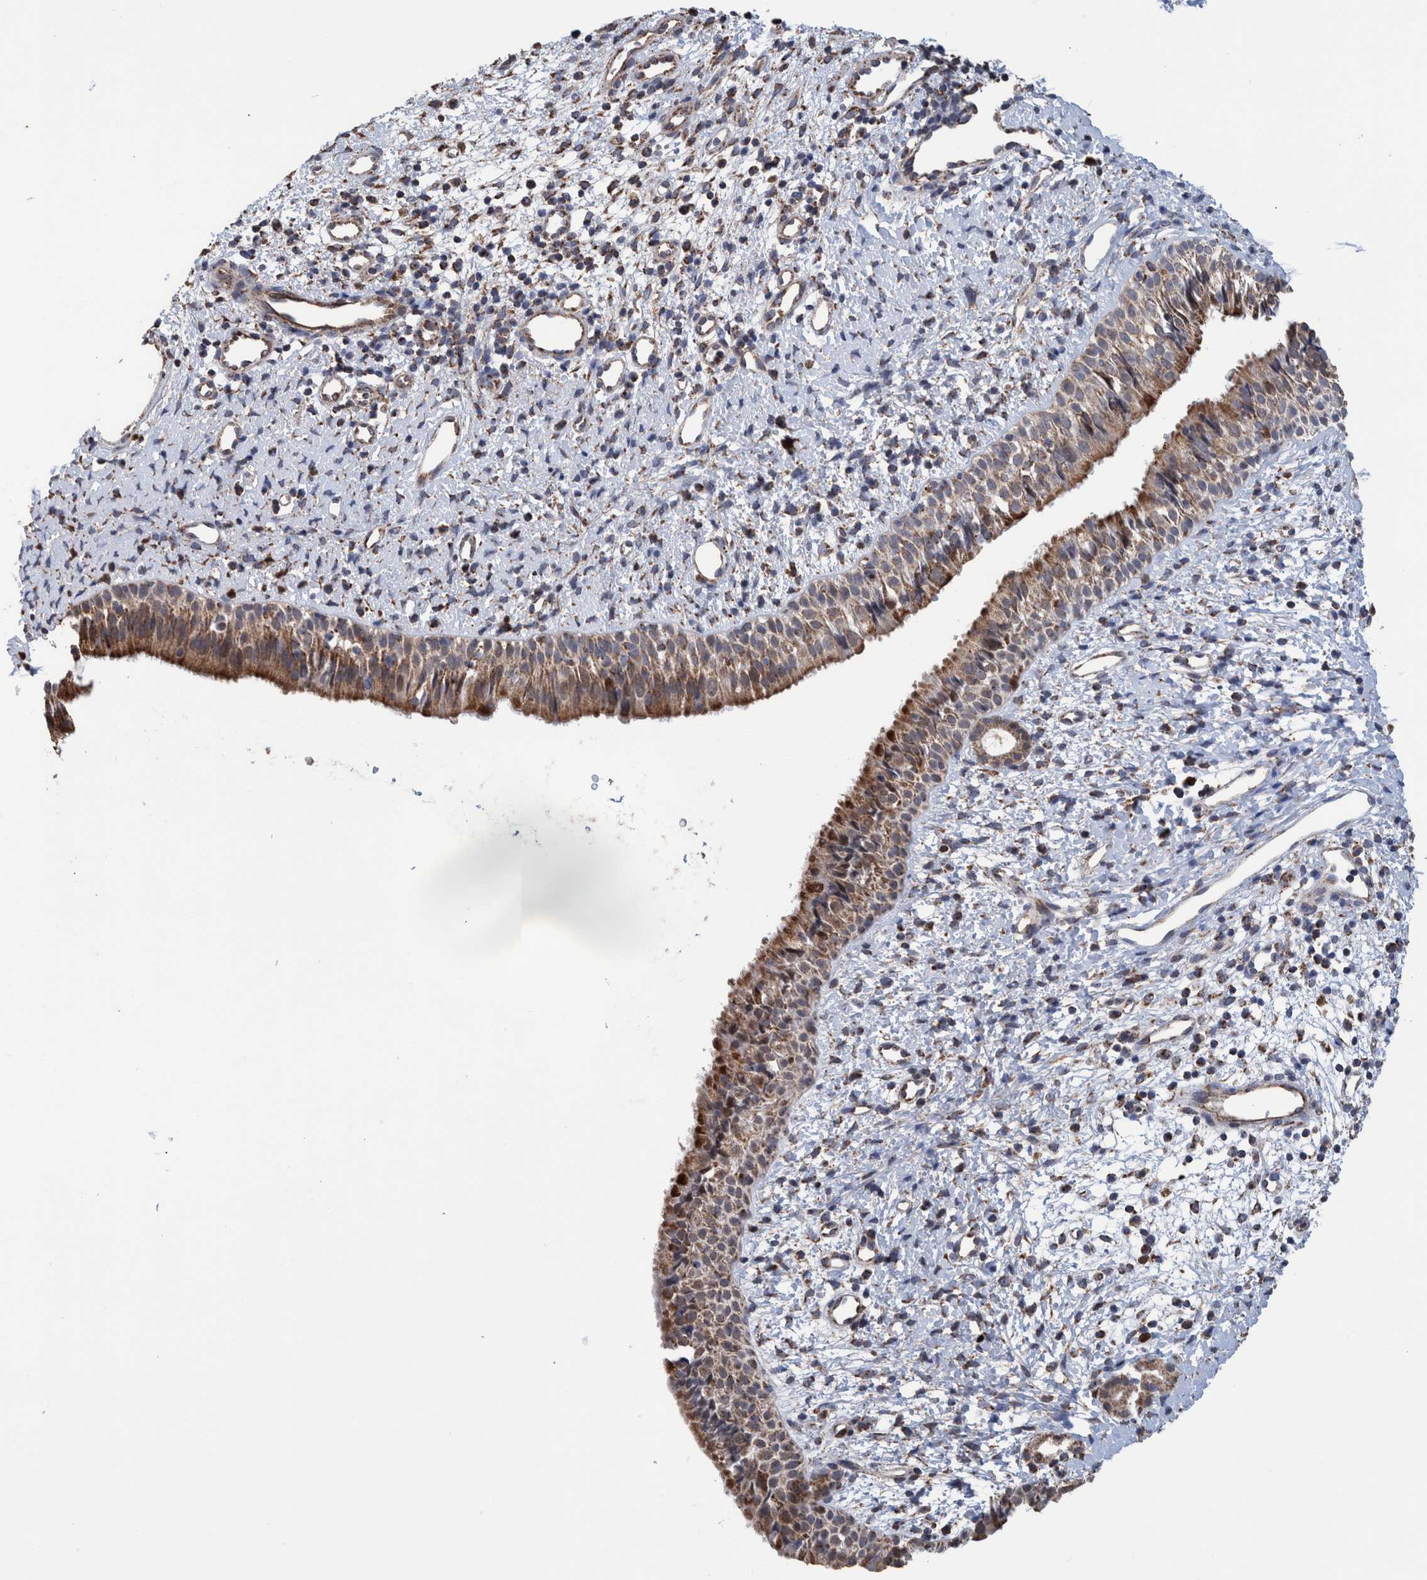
{"staining": {"intensity": "moderate", "quantity": "25%-75%", "location": "cytoplasmic/membranous"}, "tissue": "nasopharynx", "cell_type": "Respiratory epithelial cells", "image_type": "normal", "snomed": [{"axis": "morphology", "description": "Normal tissue, NOS"}, {"axis": "topography", "description": "Nasopharynx"}], "caption": "This is a photomicrograph of IHC staining of unremarkable nasopharynx, which shows moderate positivity in the cytoplasmic/membranous of respiratory epithelial cells.", "gene": "DECR1", "patient": {"sex": "male", "age": 22}}